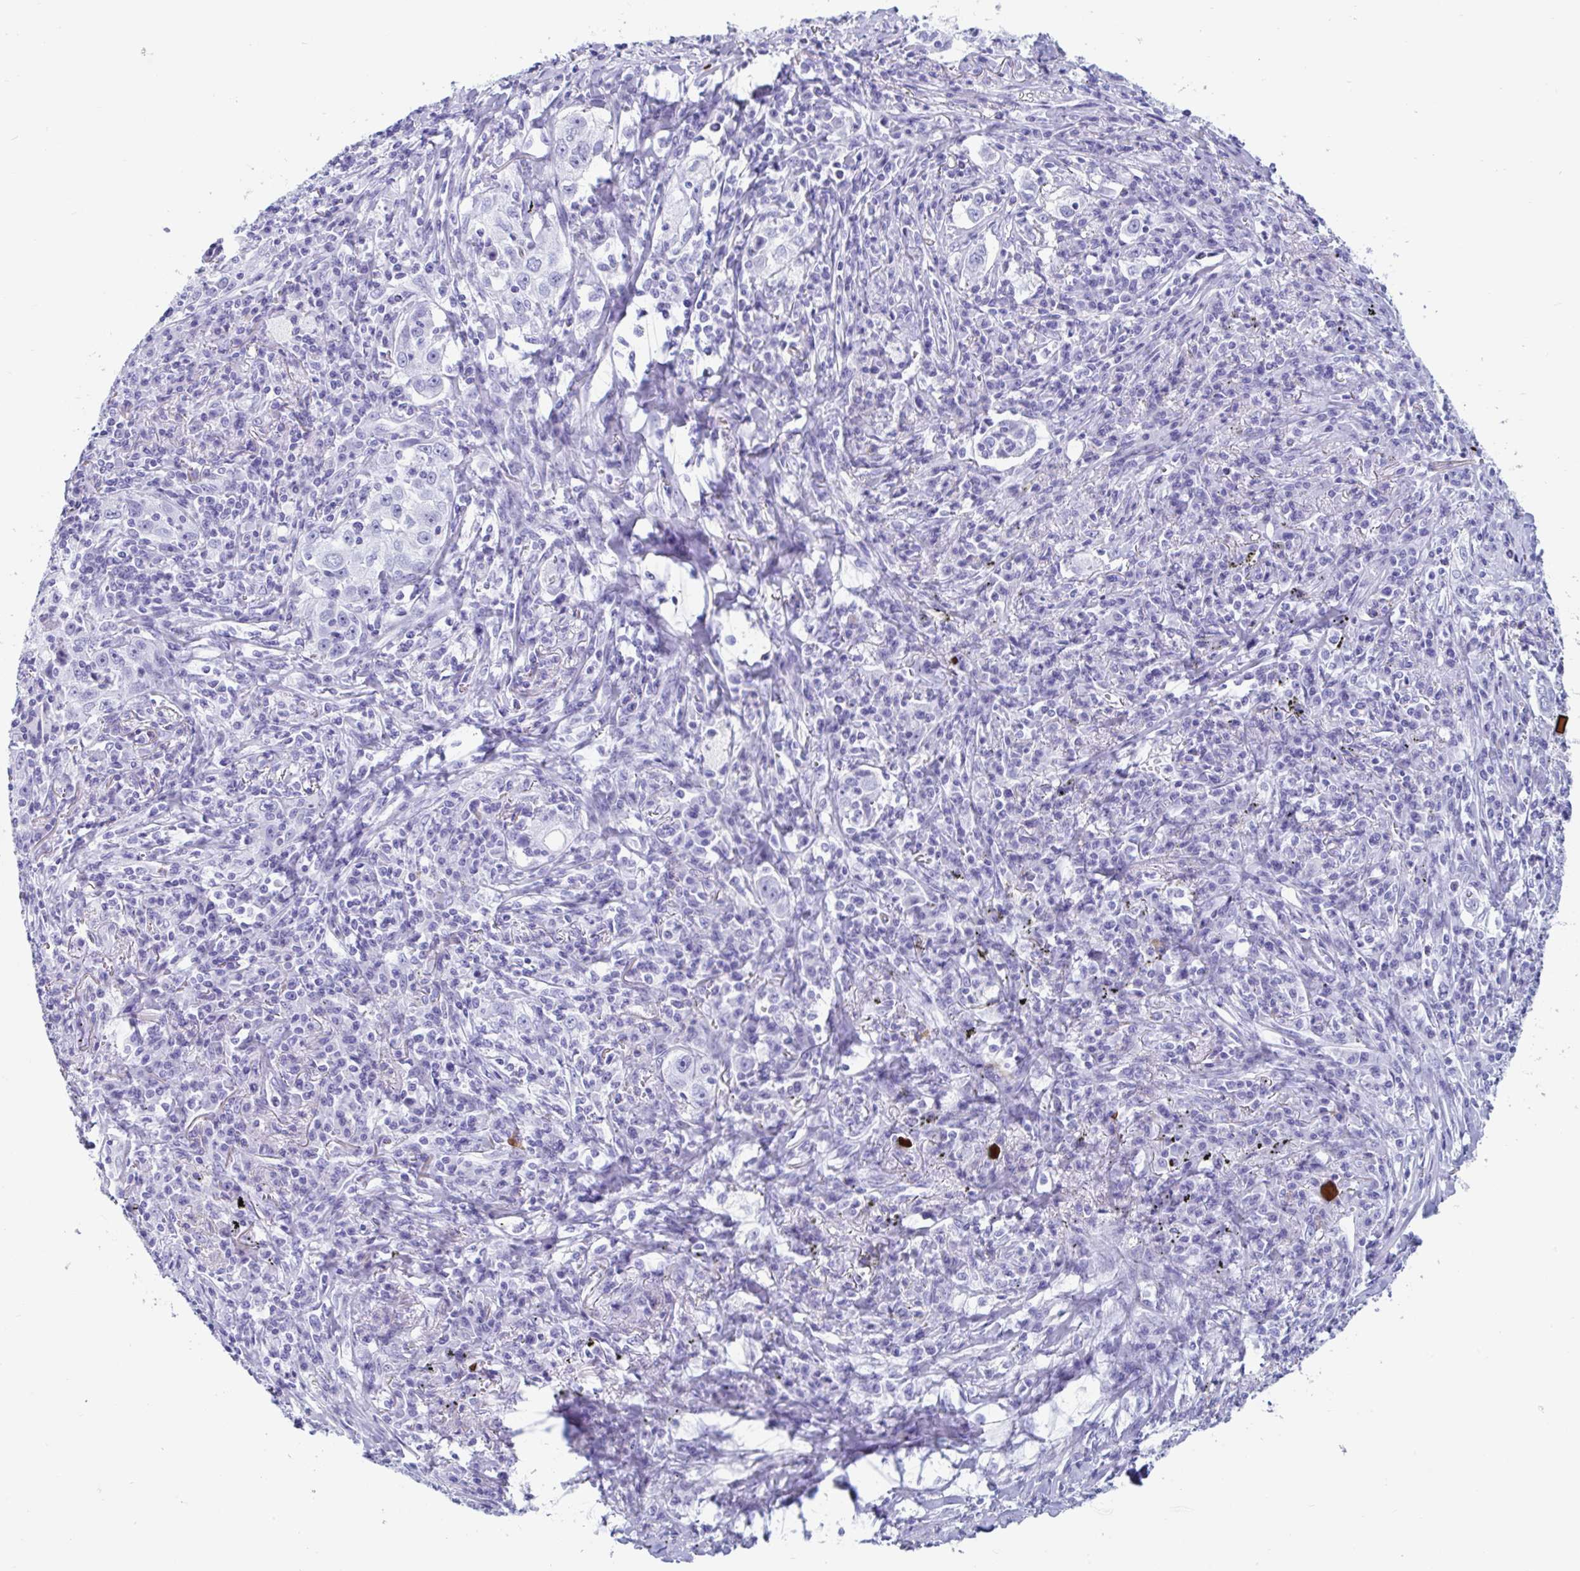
{"staining": {"intensity": "negative", "quantity": "none", "location": "none"}, "tissue": "lung cancer", "cell_type": "Tumor cells", "image_type": "cancer", "snomed": [{"axis": "morphology", "description": "Squamous cell carcinoma, NOS"}, {"axis": "topography", "description": "Lung"}], "caption": "Micrograph shows no significant protein positivity in tumor cells of lung cancer.", "gene": "GKN2", "patient": {"sex": "male", "age": 71}}